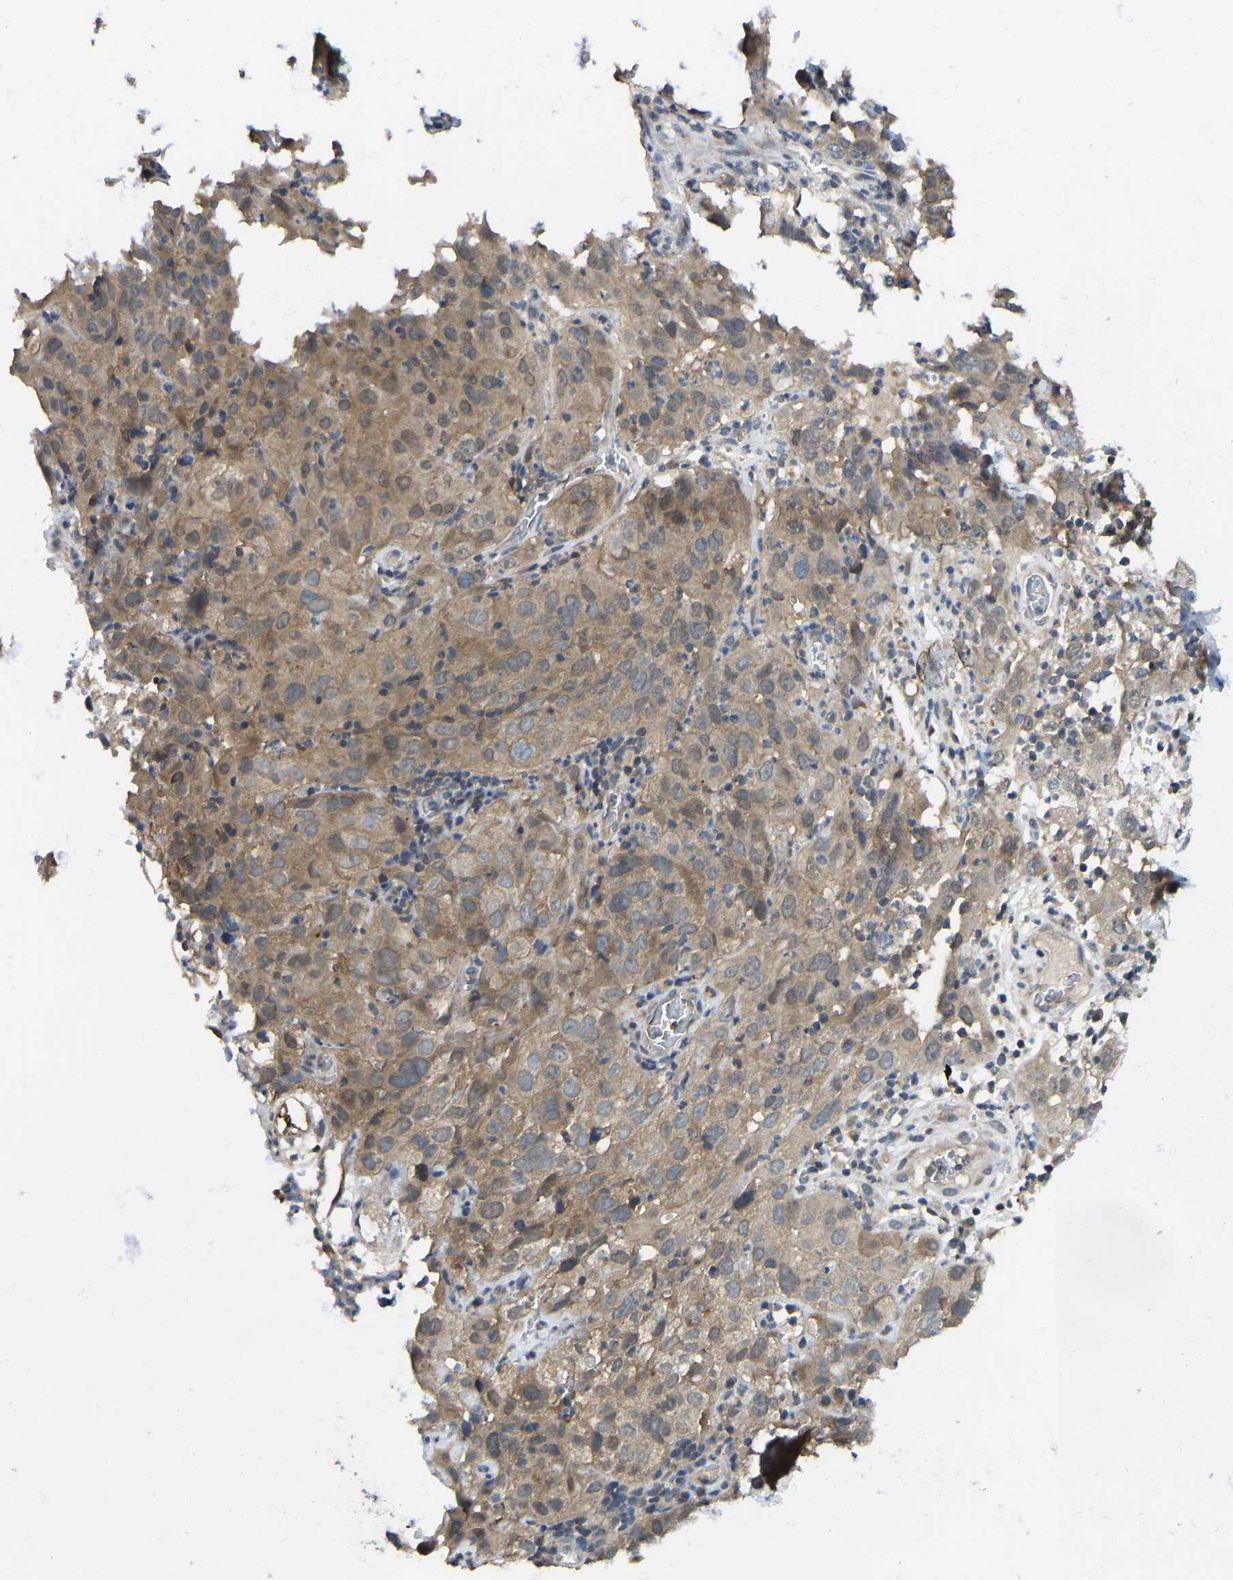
{"staining": {"intensity": "moderate", "quantity": ">75%", "location": "cytoplasmic/membranous"}, "tissue": "cervical cancer", "cell_type": "Tumor cells", "image_type": "cancer", "snomed": [{"axis": "morphology", "description": "Squamous cell carcinoma, NOS"}, {"axis": "topography", "description": "Cervix"}], "caption": "Protein analysis of cervical squamous cell carcinoma tissue reveals moderate cytoplasmic/membranous staining in about >75% of tumor cells.", "gene": "NDRG3", "patient": {"sex": "female", "age": 32}}